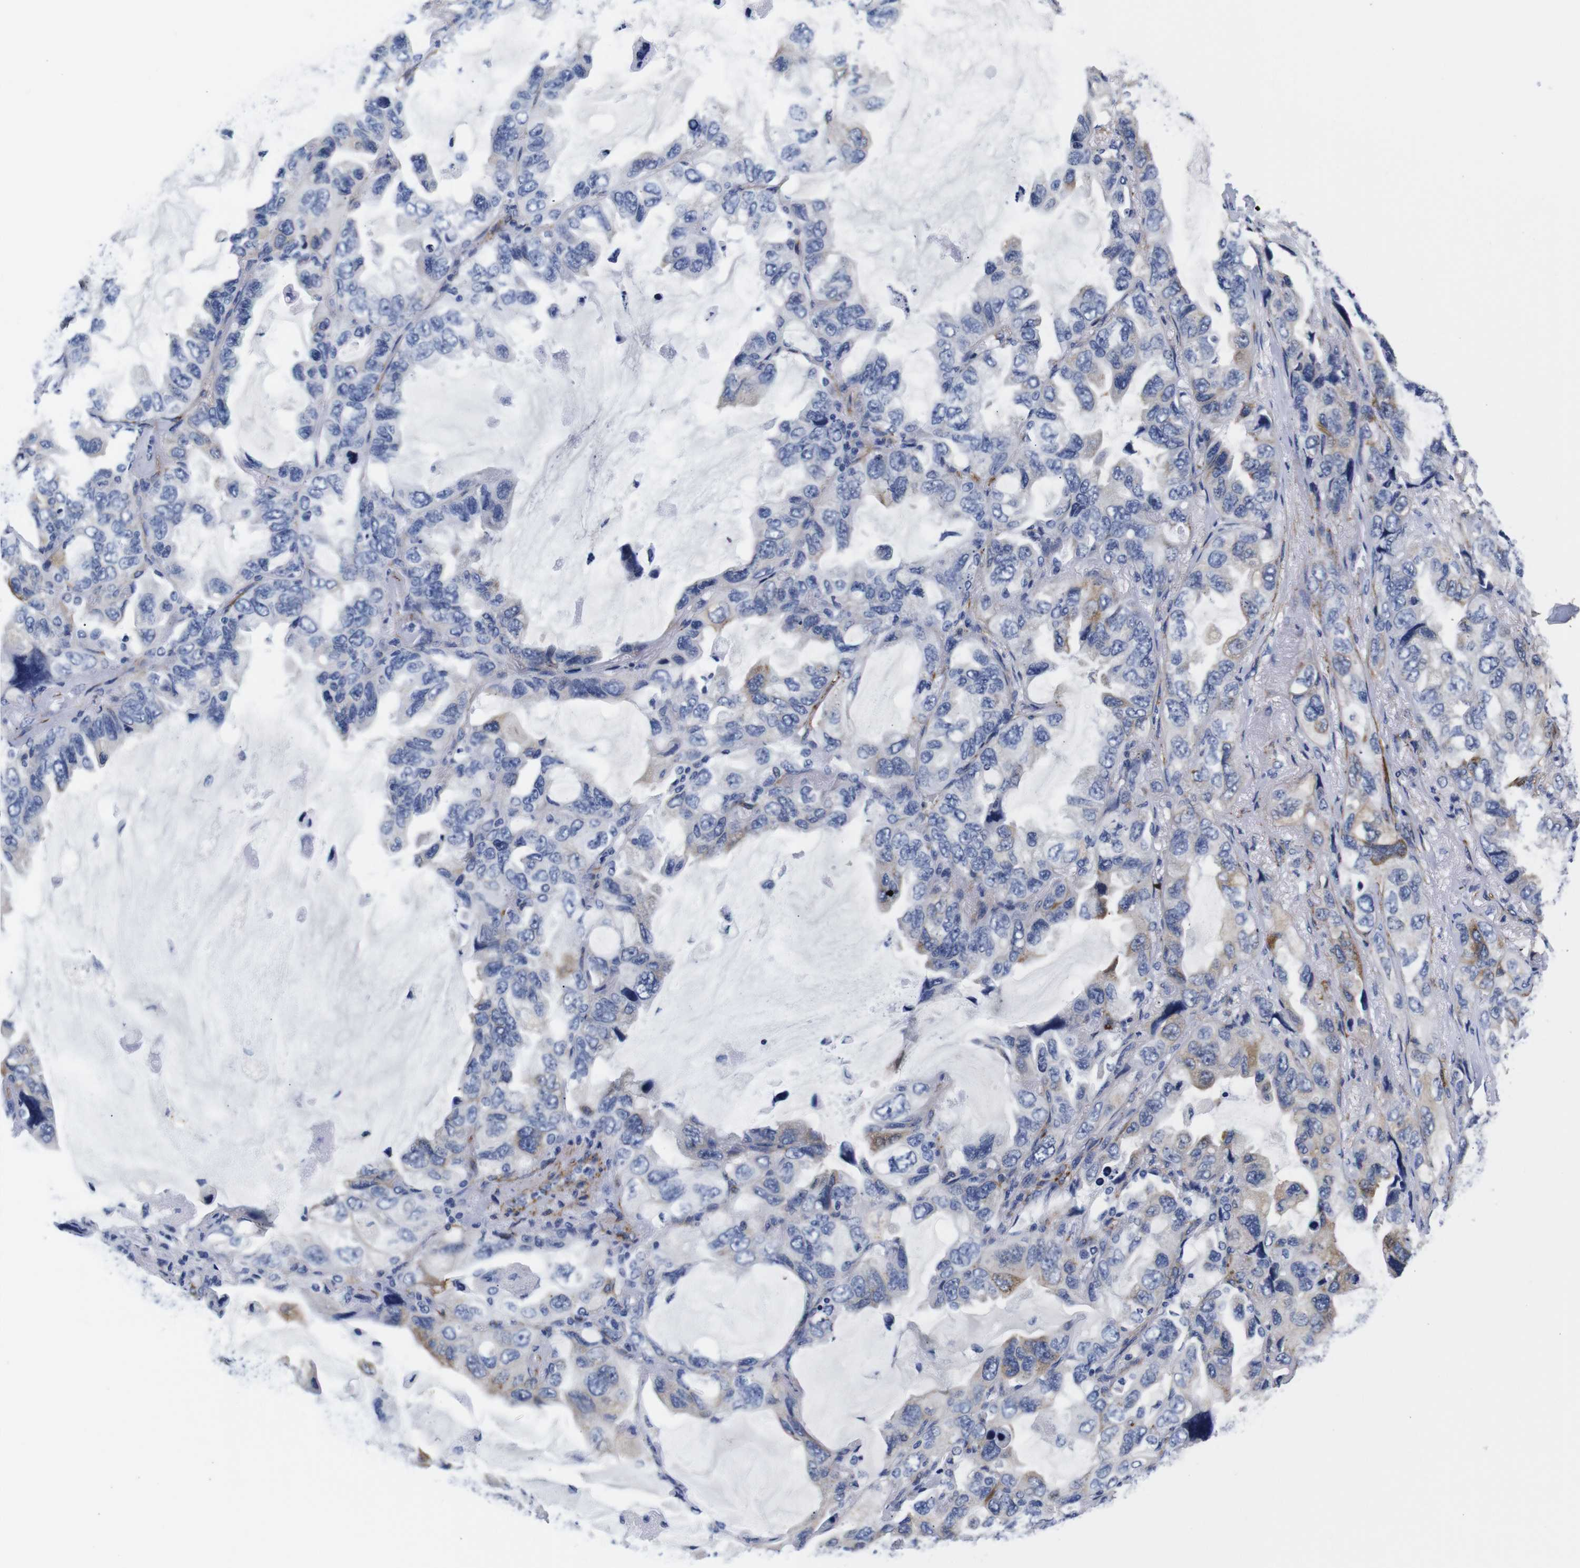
{"staining": {"intensity": "moderate", "quantity": "<25%", "location": "cytoplasmic/membranous"}, "tissue": "lung cancer", "cell_type": "Tumor cells", "image_type": "cancer", "snomed": [{"axis": "morphology", "description": "Squamous cell carcinoma, NOS"}, {"axis": "topography", "description": "Lung"}], "caption": "This histopathology image demonstrates immunohistochemistry (IHC) staining of human lung cancer, with low moderate cytoplasmic/membranous expression in about <25% of tumor cells.", "gene": "LRIG1", "patient": {"sex": "female", "age": 73}}